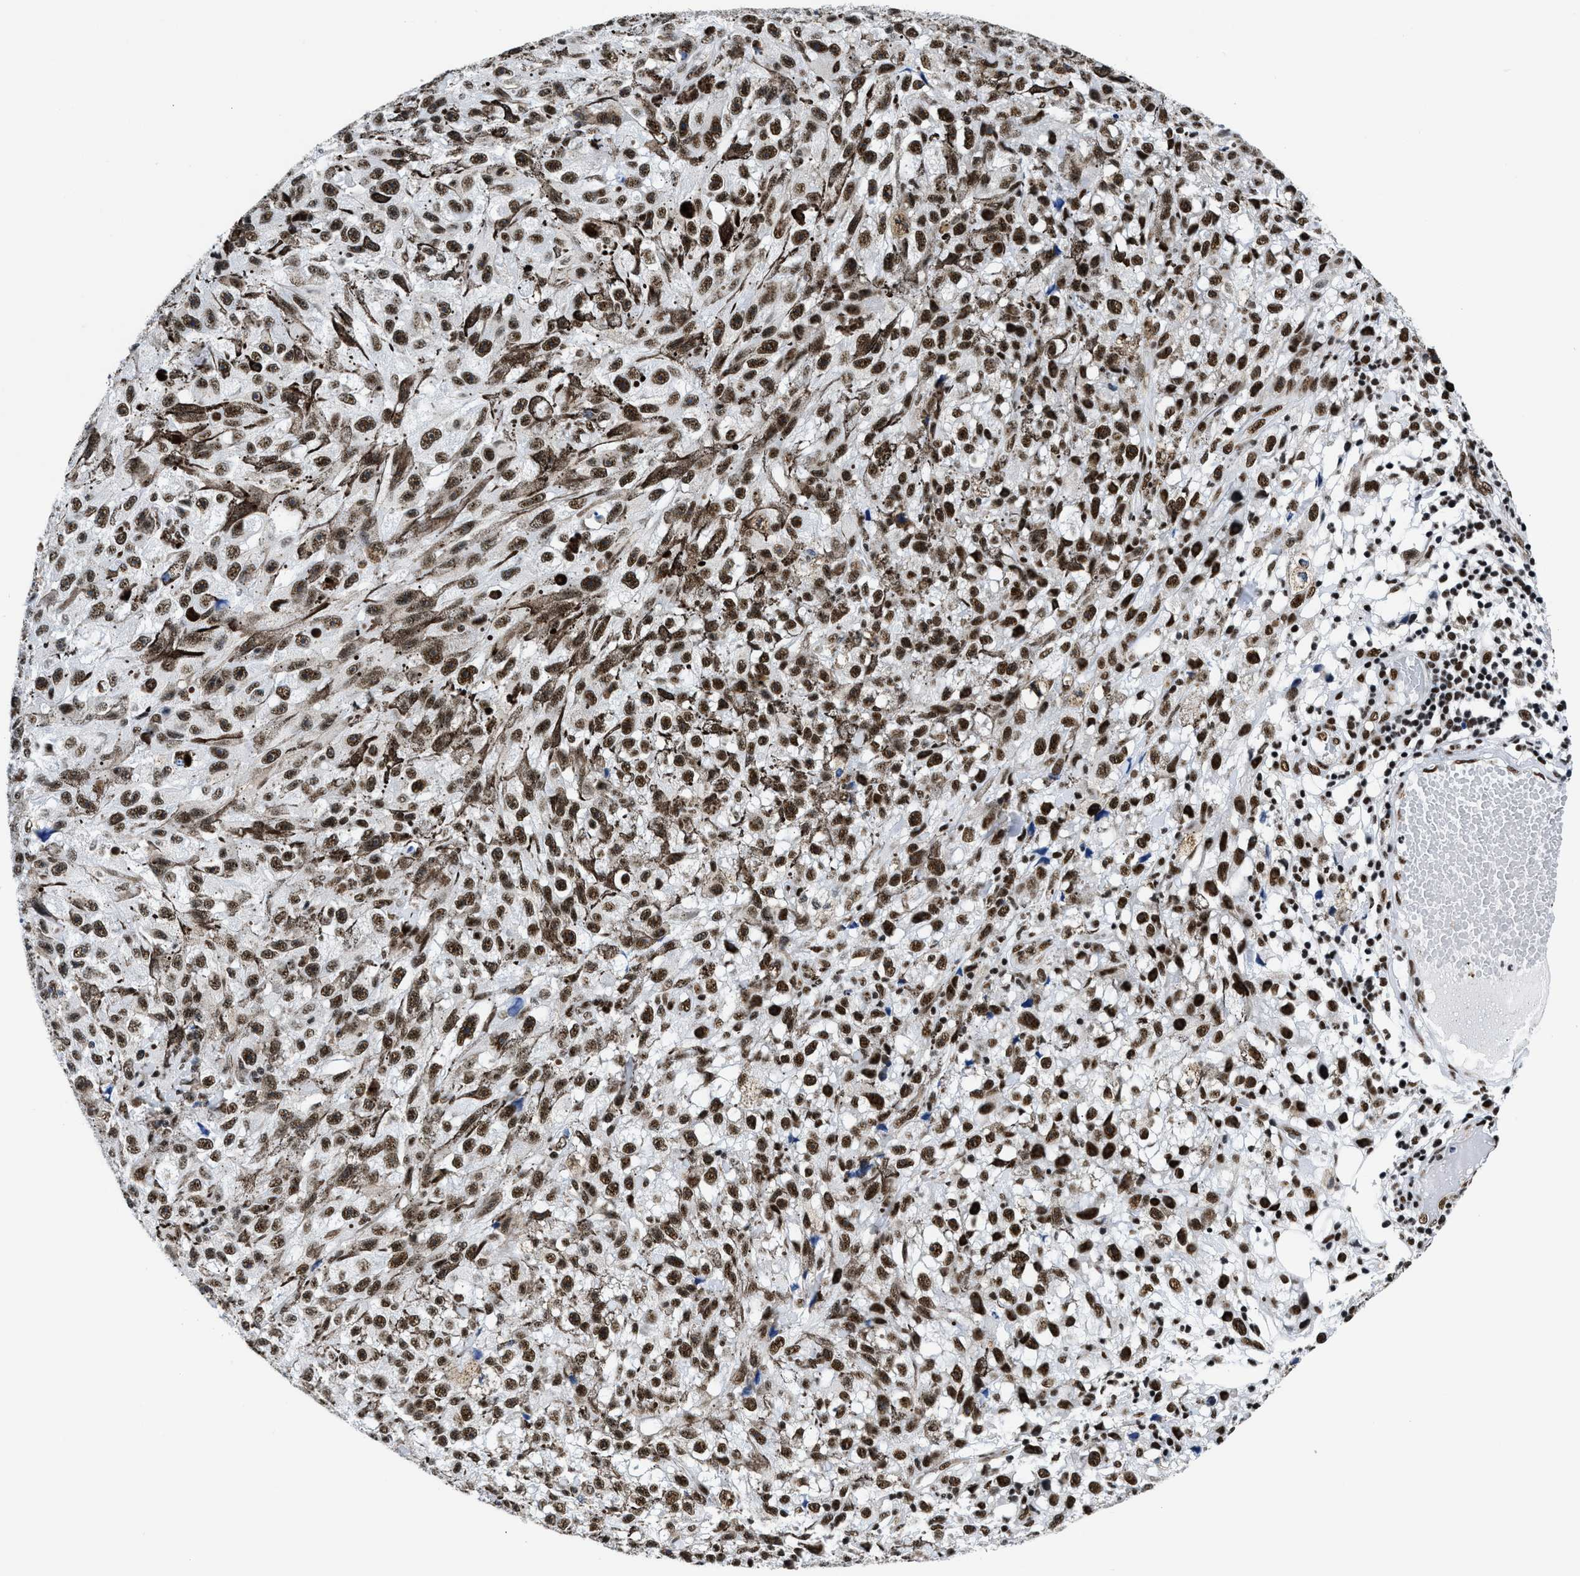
{"staining": {"intensity": "strong", "quantity": "25%-75%", "location": "nuclear"}, "tissue": "melanoma", "cell_type": "Tumor cells", "image_type": "cancer", "snomed": [{"axis": "morphology", "description": "Malignant melanoma, NOS"}, {"axis": "topography", "description": "Skin"}], "caption": "This photomicrograph demonstrates immunohistochemistry staining of melanoma, with high strong nuclear expression in approximately 25%-75% of tumor cells.", "gene": "RBM8A", "patient": {"sex": "female", "age": 104}}